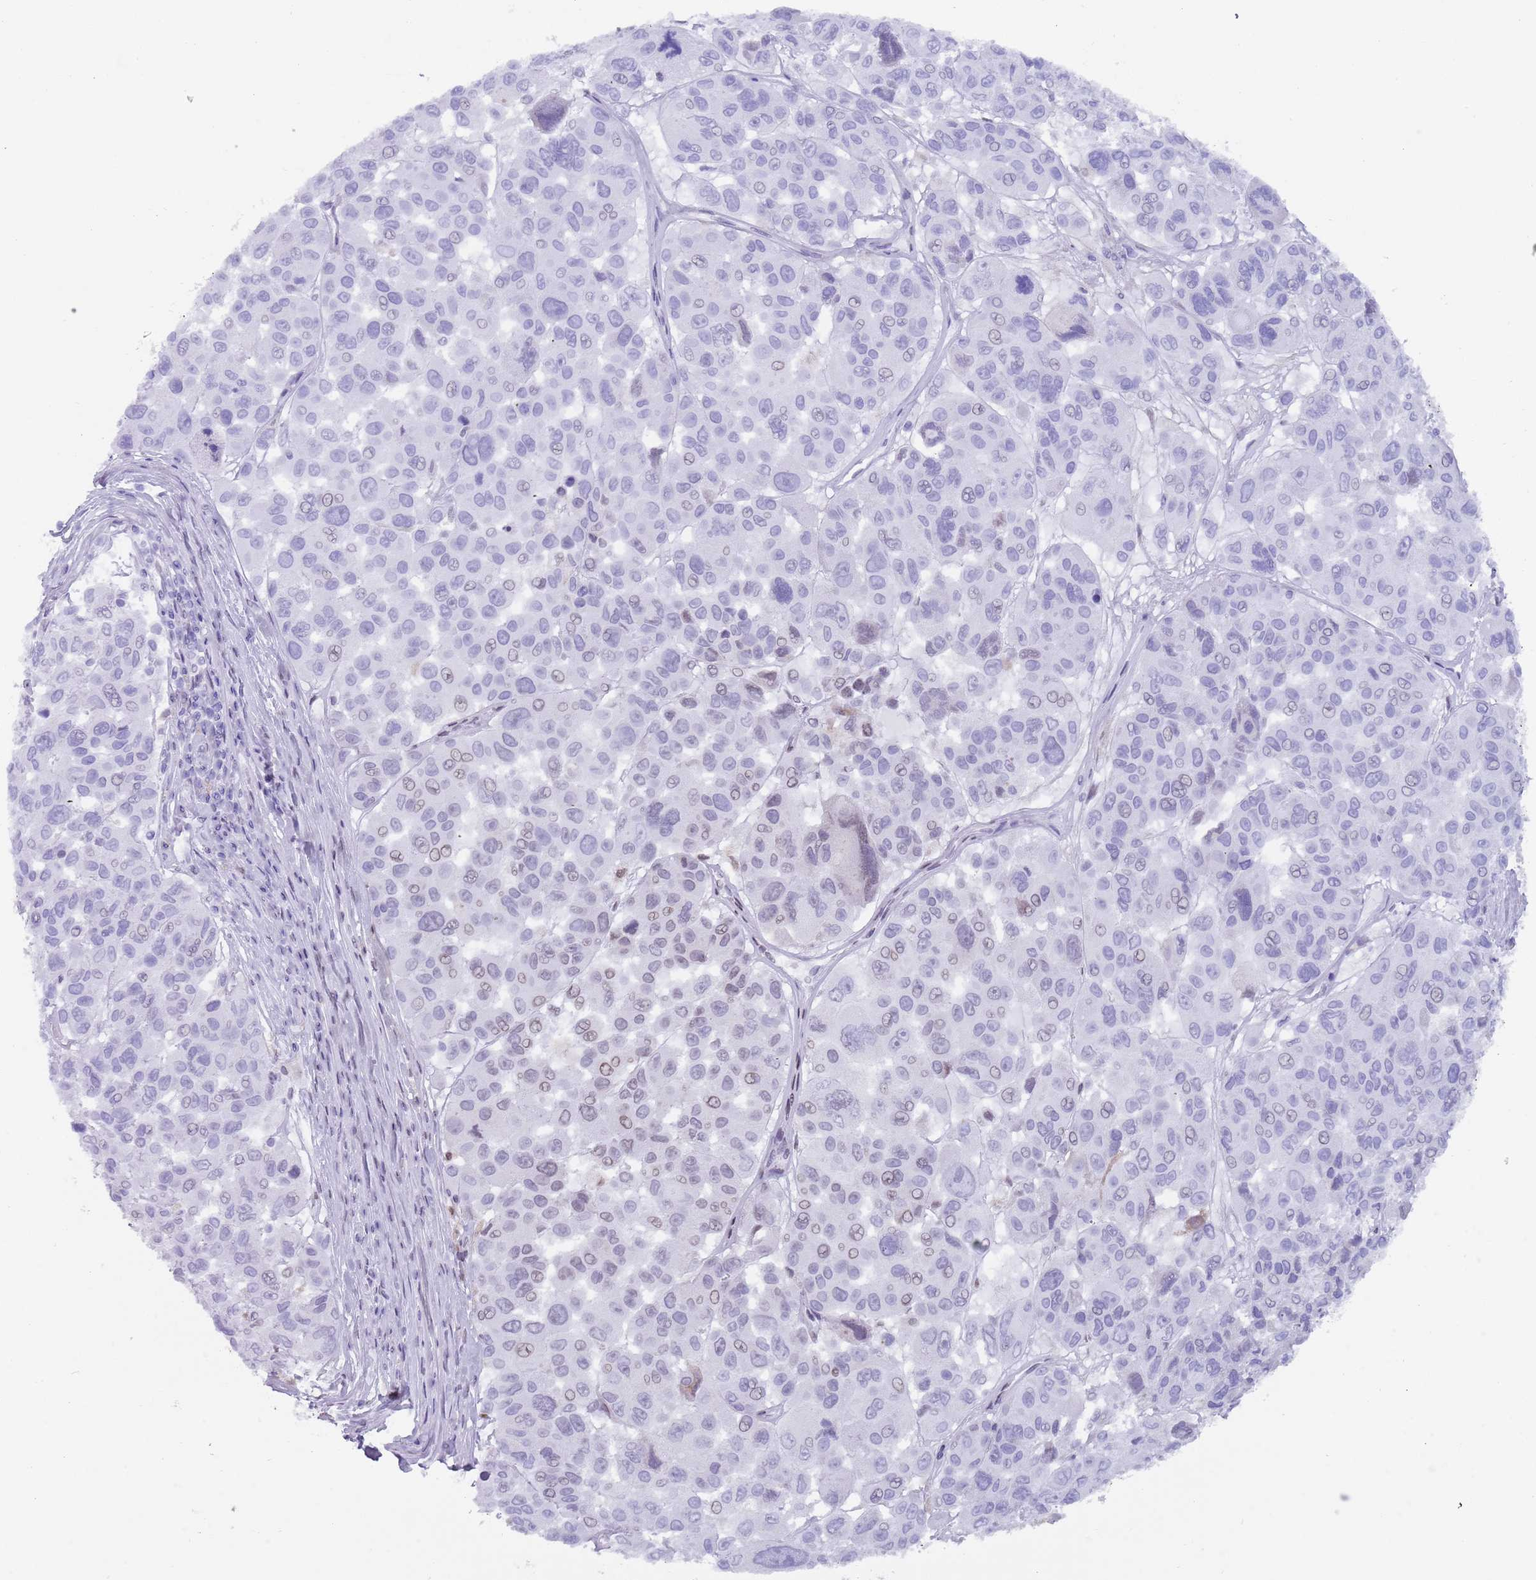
{"staining": {"intensity": "weak", "quantity": "<25%", "location": "nuclear"}, "tissue": "melanoma", "cell_type": "Tumor cells", "image_type": "cancer", "snomed": [{"axis": "morphology", "description": "Malignant melanoma, NOS"}, {"axis": "topography", "description": "Skin"}], "caption": "Tumor cells are negative for brown protein staining in malignant melanoma.", "gene": "HDAC8", "patient": {"sex": "female", "age": 66}}